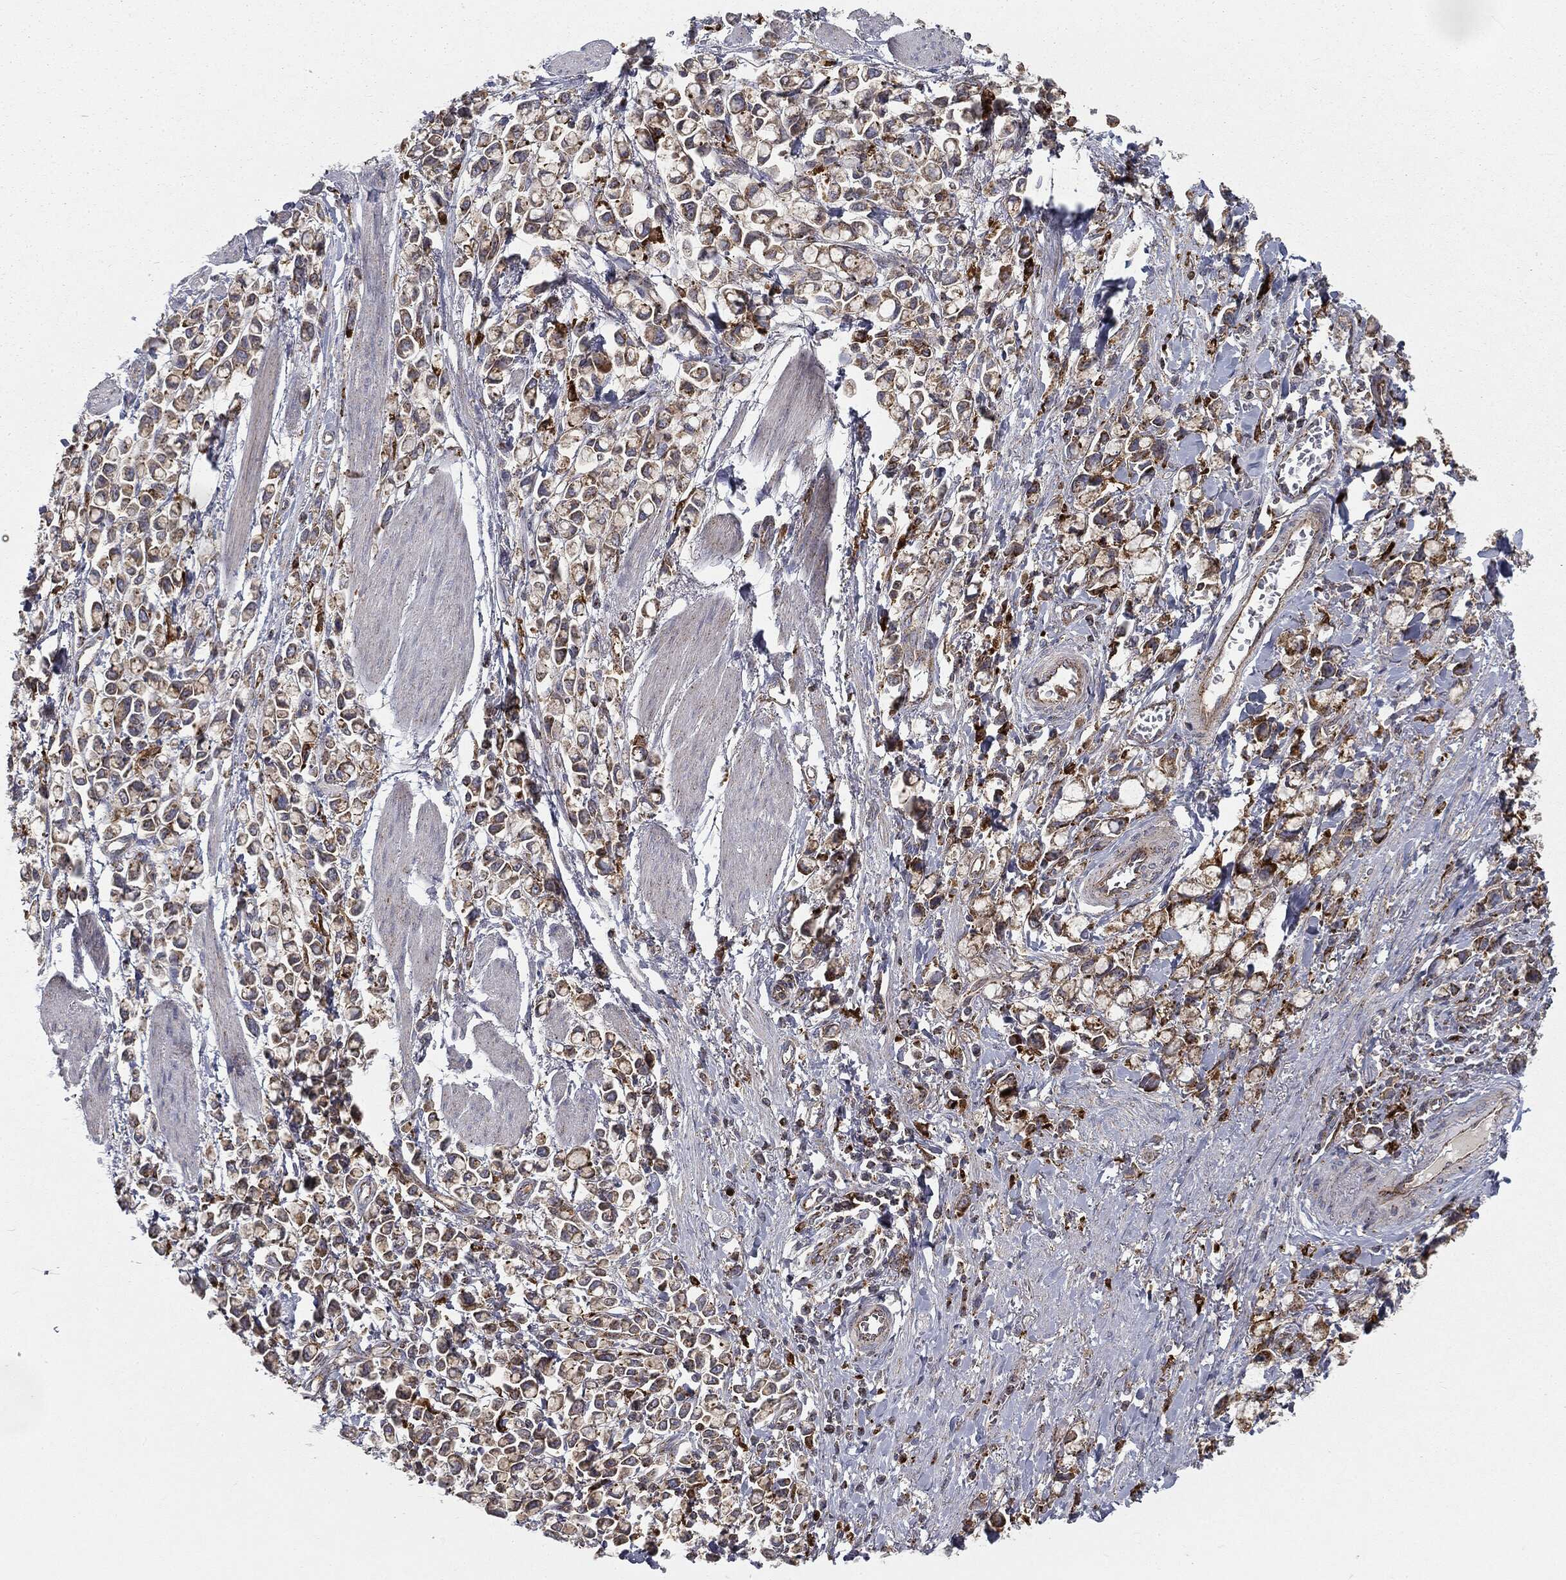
{"staining": {"intensity": "strong", "quantity": "<25%", "location": "cytoplasmic/membranous"}, "tissue": "stomach cancer", "cell_type": "Tumor cells", "image_type": "cancer", "snomed": [{"axis": "morphology", "description": "Adenocarcinoma, NOS"}, {"axis": "topography", "description": "Stomach"}], "caption": "A micrograph showing strong cytoplasmic/membranous positivity in about <25% of tumor cells in stomach cancer (adenocarcinoma), as visualized by brown immunohistochemical staining.", "gene": "CTSA", "patient": {"sex": "female", "age": 81}}